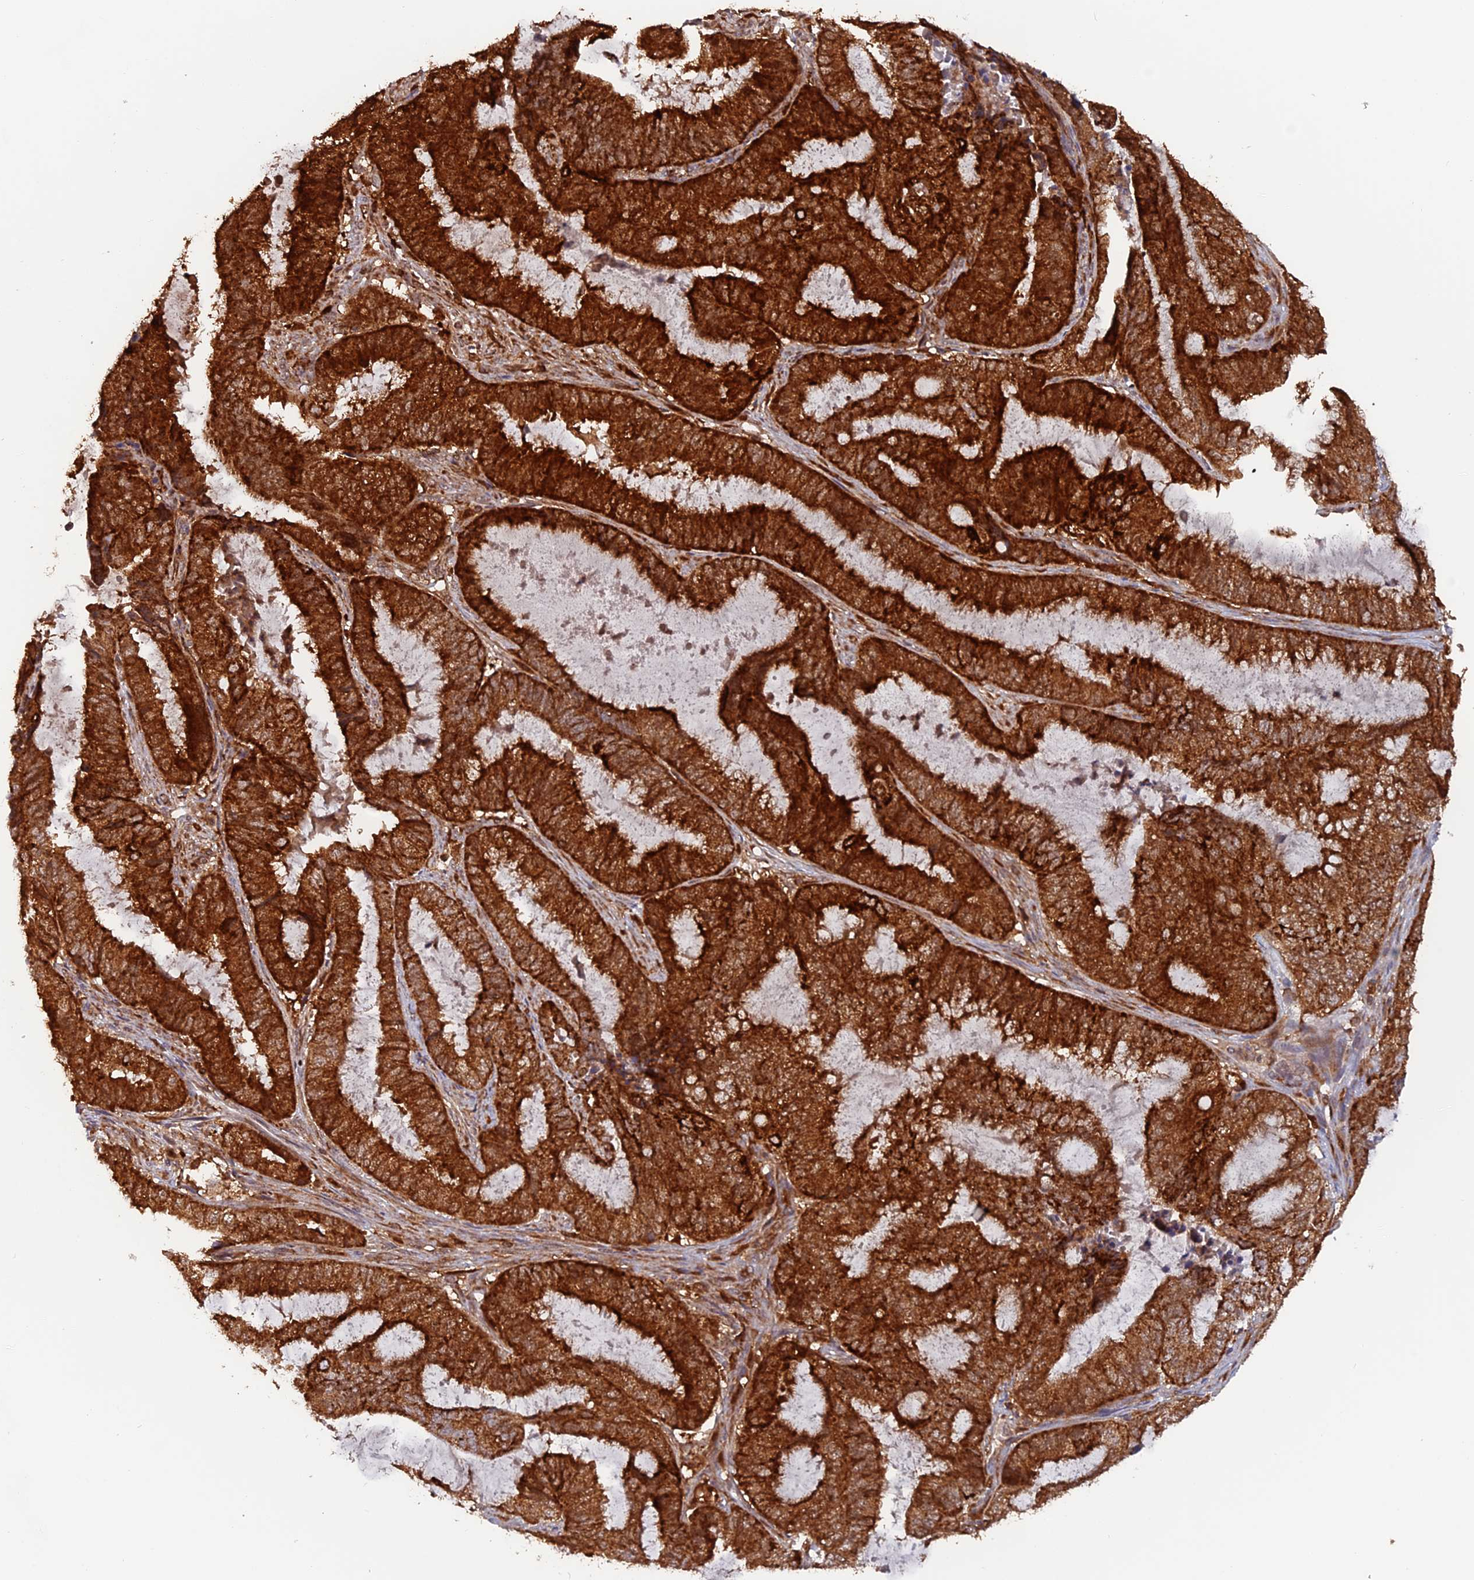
{"staining": {"intensity": "strong", "quantity": ">75%", "location": "cytoplasmic/membranous"}, "tissue": "endometrial cancer", "cell_type": "Tumor cells", "image_type": "cancer", "snomed": [{"axis": "morphology", "description": "Adenocarcinoma, NOS"}, {"axis": "topography", "description": "Endometrium"}], "caption": "Human endometrial cancer (adenocarcinoma) stained with a brown dye shows strong cytoplasmic/membranous positive expression in approximately >75% of tumor cells.", "gene": "DTYMK", "patient": {"sex": "female", "age": 51}}